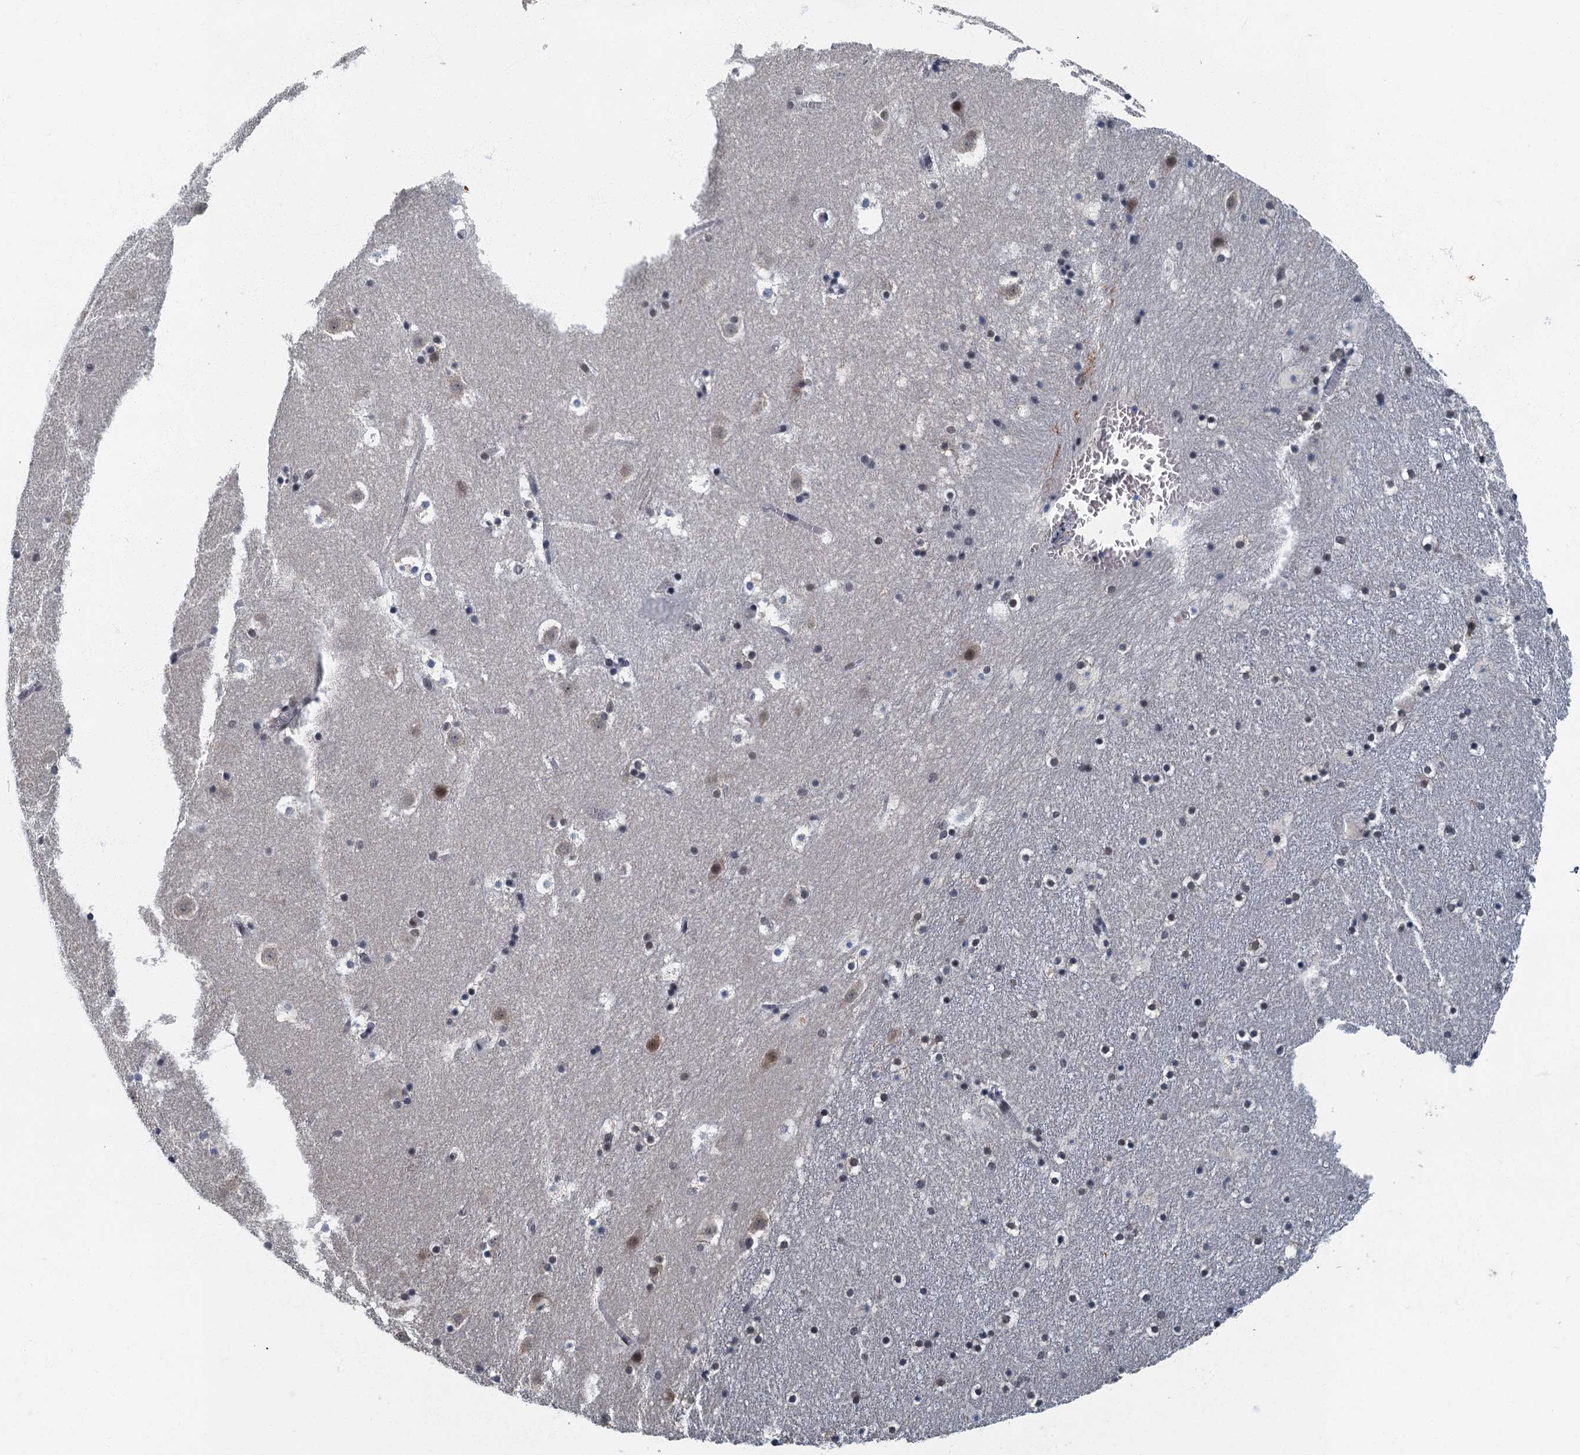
{"staining": {"intensity": "moderate", "quantity": "<25%", "location": "nuclear"}, "tissue": "caudate", "cell_type": "Glial cells", "image_type": "normal", "snomed": [{"axis": "morphology", "description": "Normal tissue, NOS"}, {"axis": "topography", "description": "Lateral ventricle wall"}], "caption": "DAB (3,3'-diaminobenzidine) immunohistochemical staining of unremarkable human caudate demonstrates moderate nuclear protein positivity in about <25% of glial cells. The staining was performed using DAB (3,3'-diaminobenzidine) to visualize the protein expression in brown, while the nuclei were stained in blue with hematoxylin (Magnification: 20x).", "gene": "GADL1", "patient": {"sex": "male", "age": 45}}